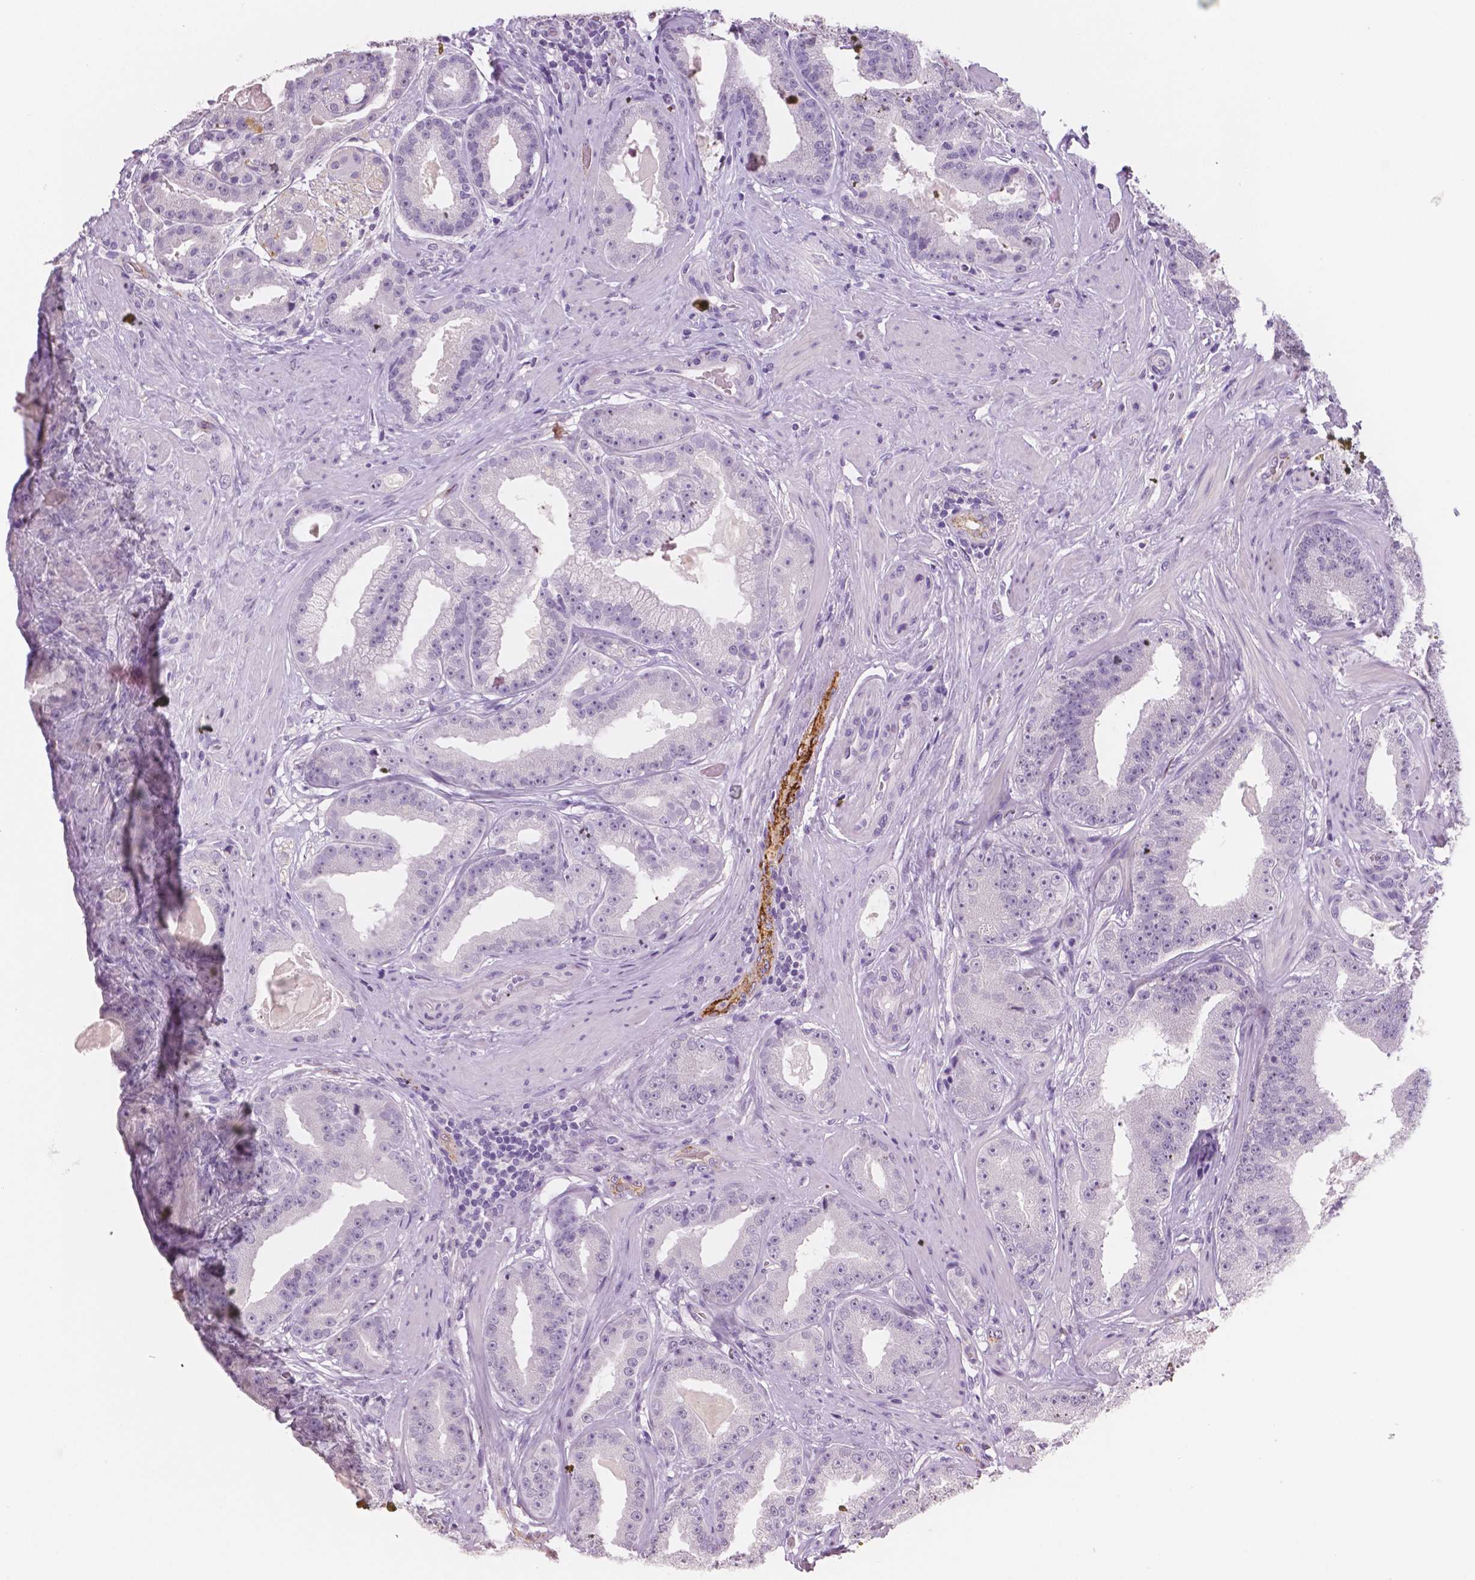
{"staining": {"intensity": "negative", "quantity": "none", "location": "none"}, "tissue": "prostate cancer", "cell_type": "Tumor cells", "image_type": "cancer", "snomed": [{"axis": "morphology", "description": "Adenocarcinoma, Low grade"}, {"axis": "topography", "description": "Prostate"}], "caption": "Immunohistochemistry (IHC) histopathology image of neoplastic tissue: human adenocarcinoma (low-grade) (prostate) stained with DAB reveals no significant protein expression in tumor cells.", "gene": "TSPAN7", "patient": {"sex": "male", "age": 60}}